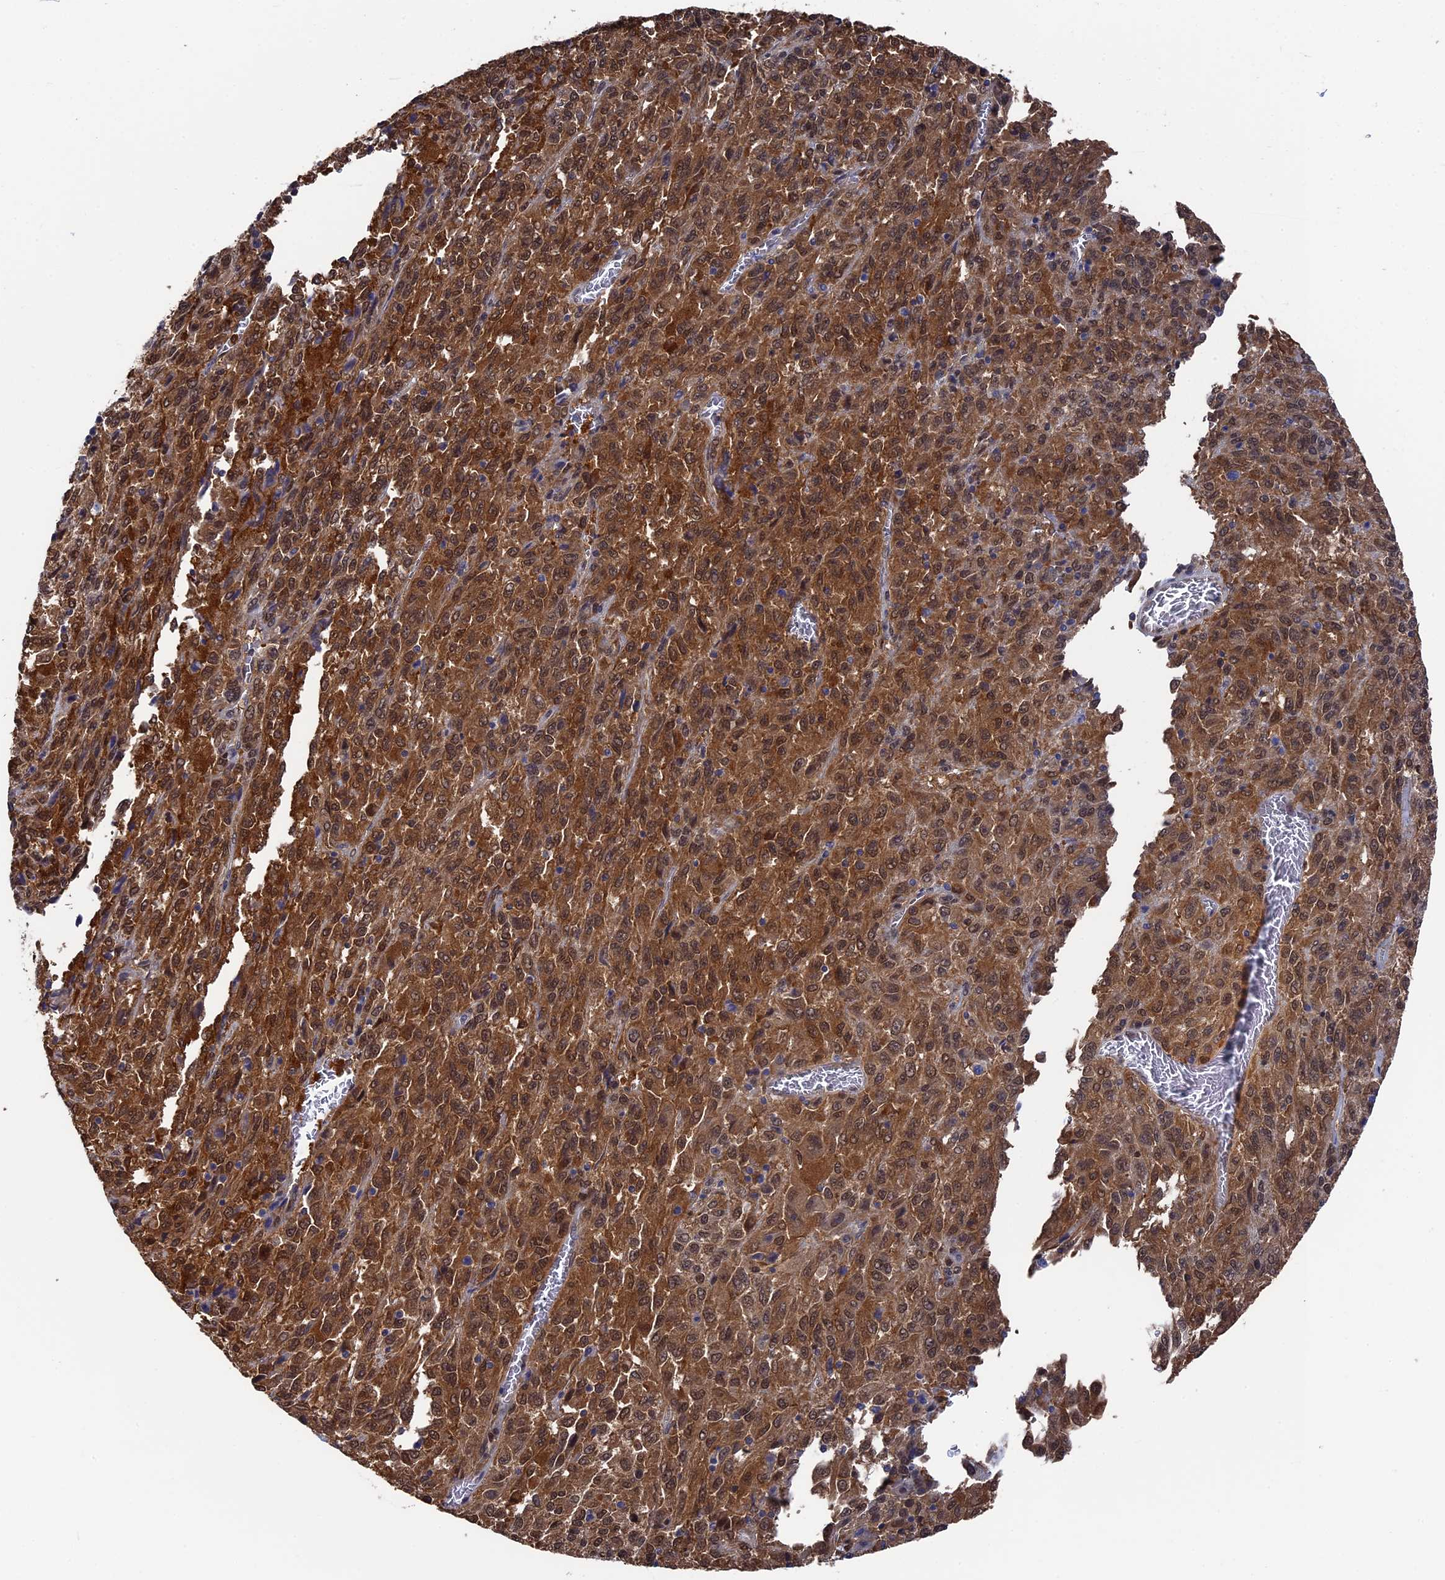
{"staining": {"intensity": "strong", "quantity": ">75%", "location": "cytoplasmic/membranous,nuclear"}, "tissue": "melanoma", "cell_type": "Tumor cells", "image_type": "cancer", "snomed": [{"axis": "morphology", "description": "Malignant melanoma, Metastatic site"}, {"axis": "topography", "description": "Lung"}], "caption": "Immunohistochemical staining of human melanoma exhibits high levels of strong cytoplasmic/membranous and nuclear staining in about >75% of tumor cells.", "gene": "RNH1", "patient": {"sex": "male", "age": 64}}